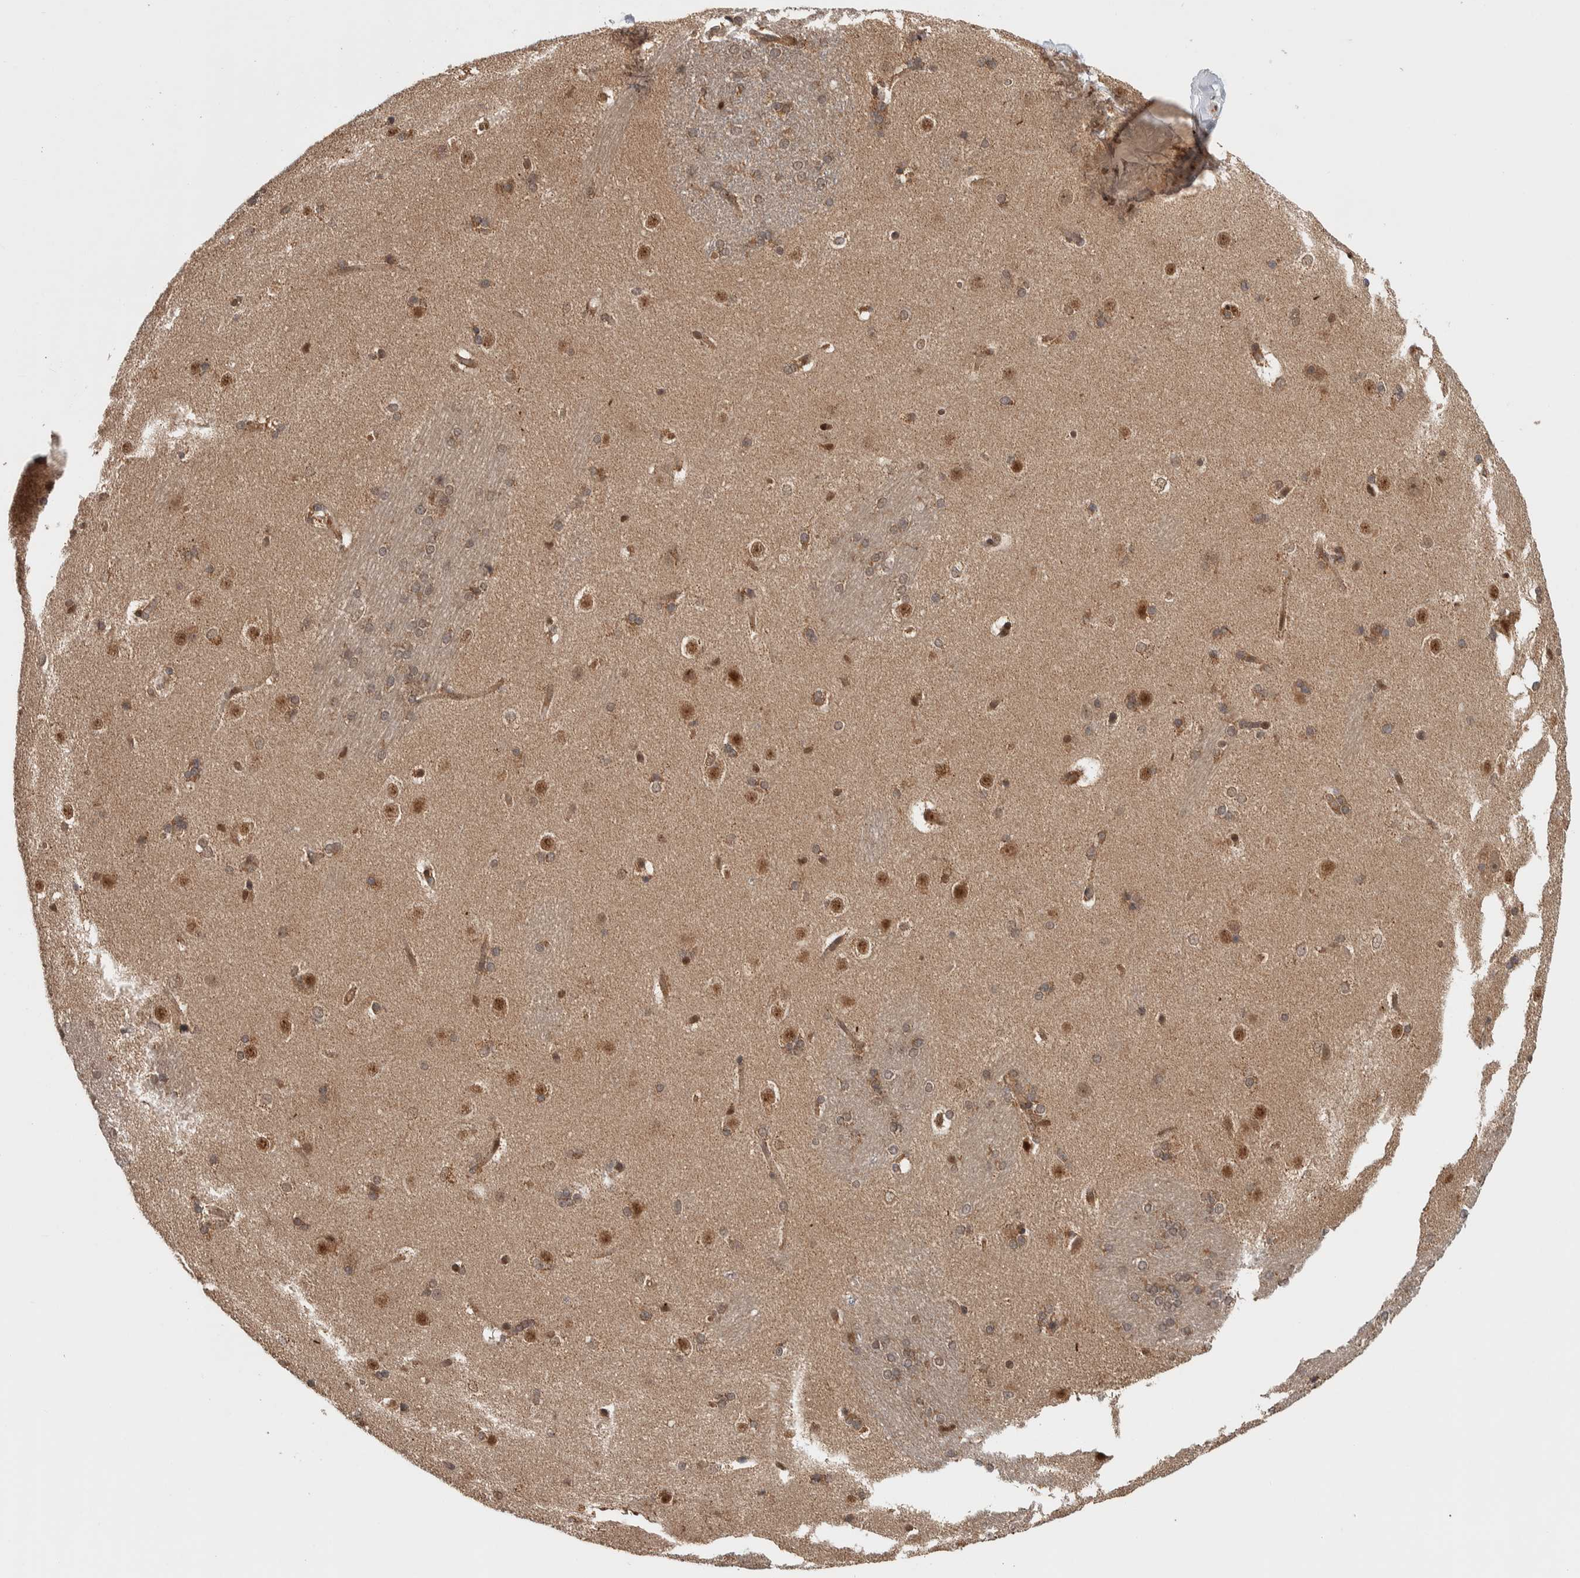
{"staining": {"intensity": "moderate", "quantity": "25%-75%", "location": "nuclear"}, "tissue": "caudate", "cell_type": "Glial cells", "image_type": "normal", "snomed": [{"axis": "morphology", "description": "Normal tissue, NOS"}, {"axis": "topography", "description": "Lateral ventricle wall"}], "caption": "Benign caudate displays moderate nuclear positivity in about 25%-75% of glial cells, visualized by immunohistochemistry. (Stains: DAB (3,3'-diaminobenzidine) in brown, nuclei in blue, Microscopy: brightfield microscopy at high magnification).", "gene": "RPS6KA4", "patient": {"sex": "female", "age": 19}}